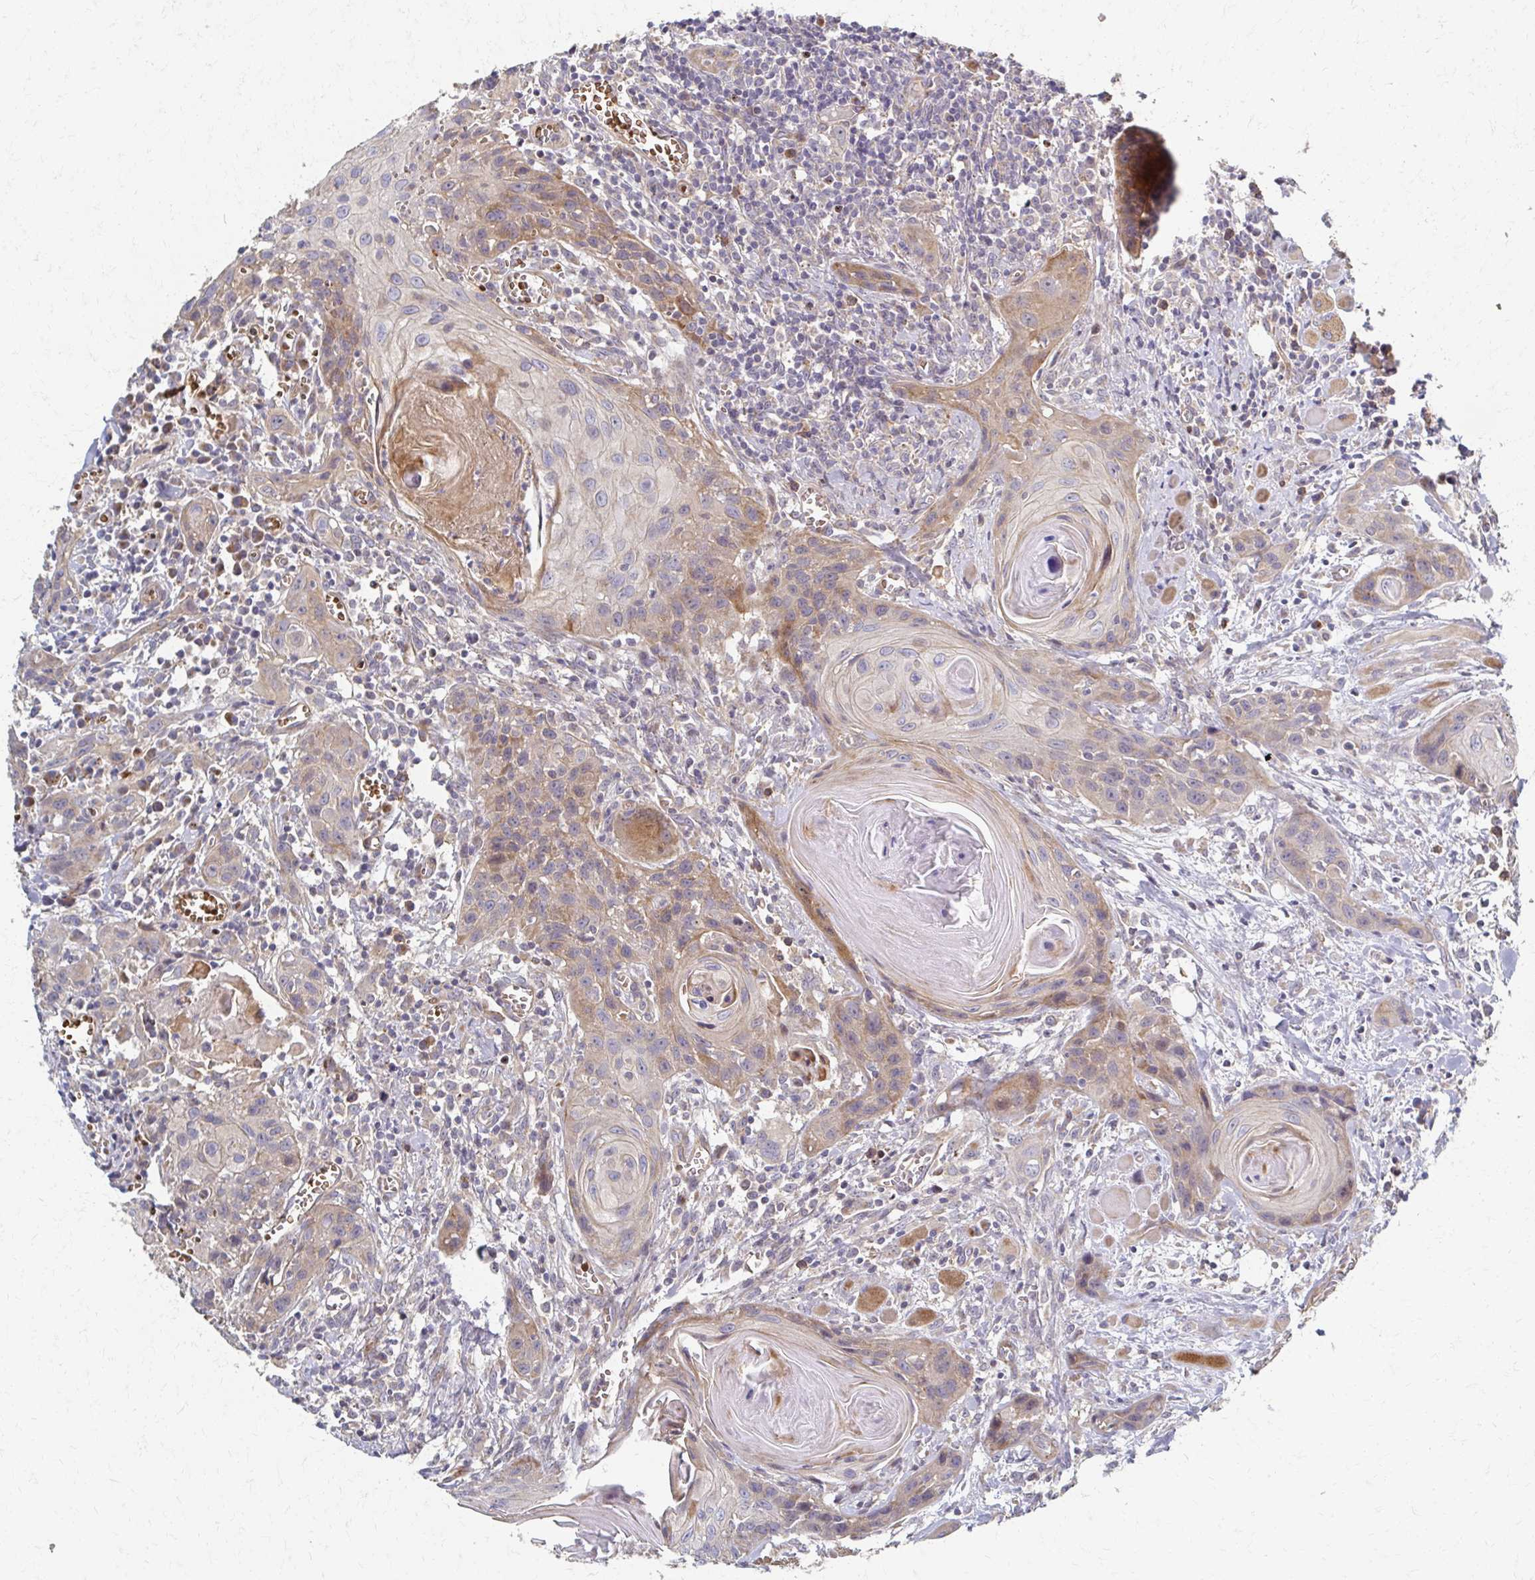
{"staining": {"intensity": "moderate", "quantity": "25%-75%", "location": "cytoplasmic/membranous"}, "tissue": "head and neck cancer", "cell_type": "Tumor cells", "image_type": "cancer", "snomed": [{"axis": "morphology", "description": "Squamous cell carcinoma, NOS"}, {"axis": "topography", "description": "Oral tissue"}, {"axis": "topography", "description": "Head-Neck"}], "caption": "Immunohistochemical staining of head and neck squamous cell carcinoma reveals medium levels of moderate cytoplasmic/membranous positivity in about 25%-75% of tumor cells.", "gene": "SKA2", "patient": {"sex": "male", "age": 58}}